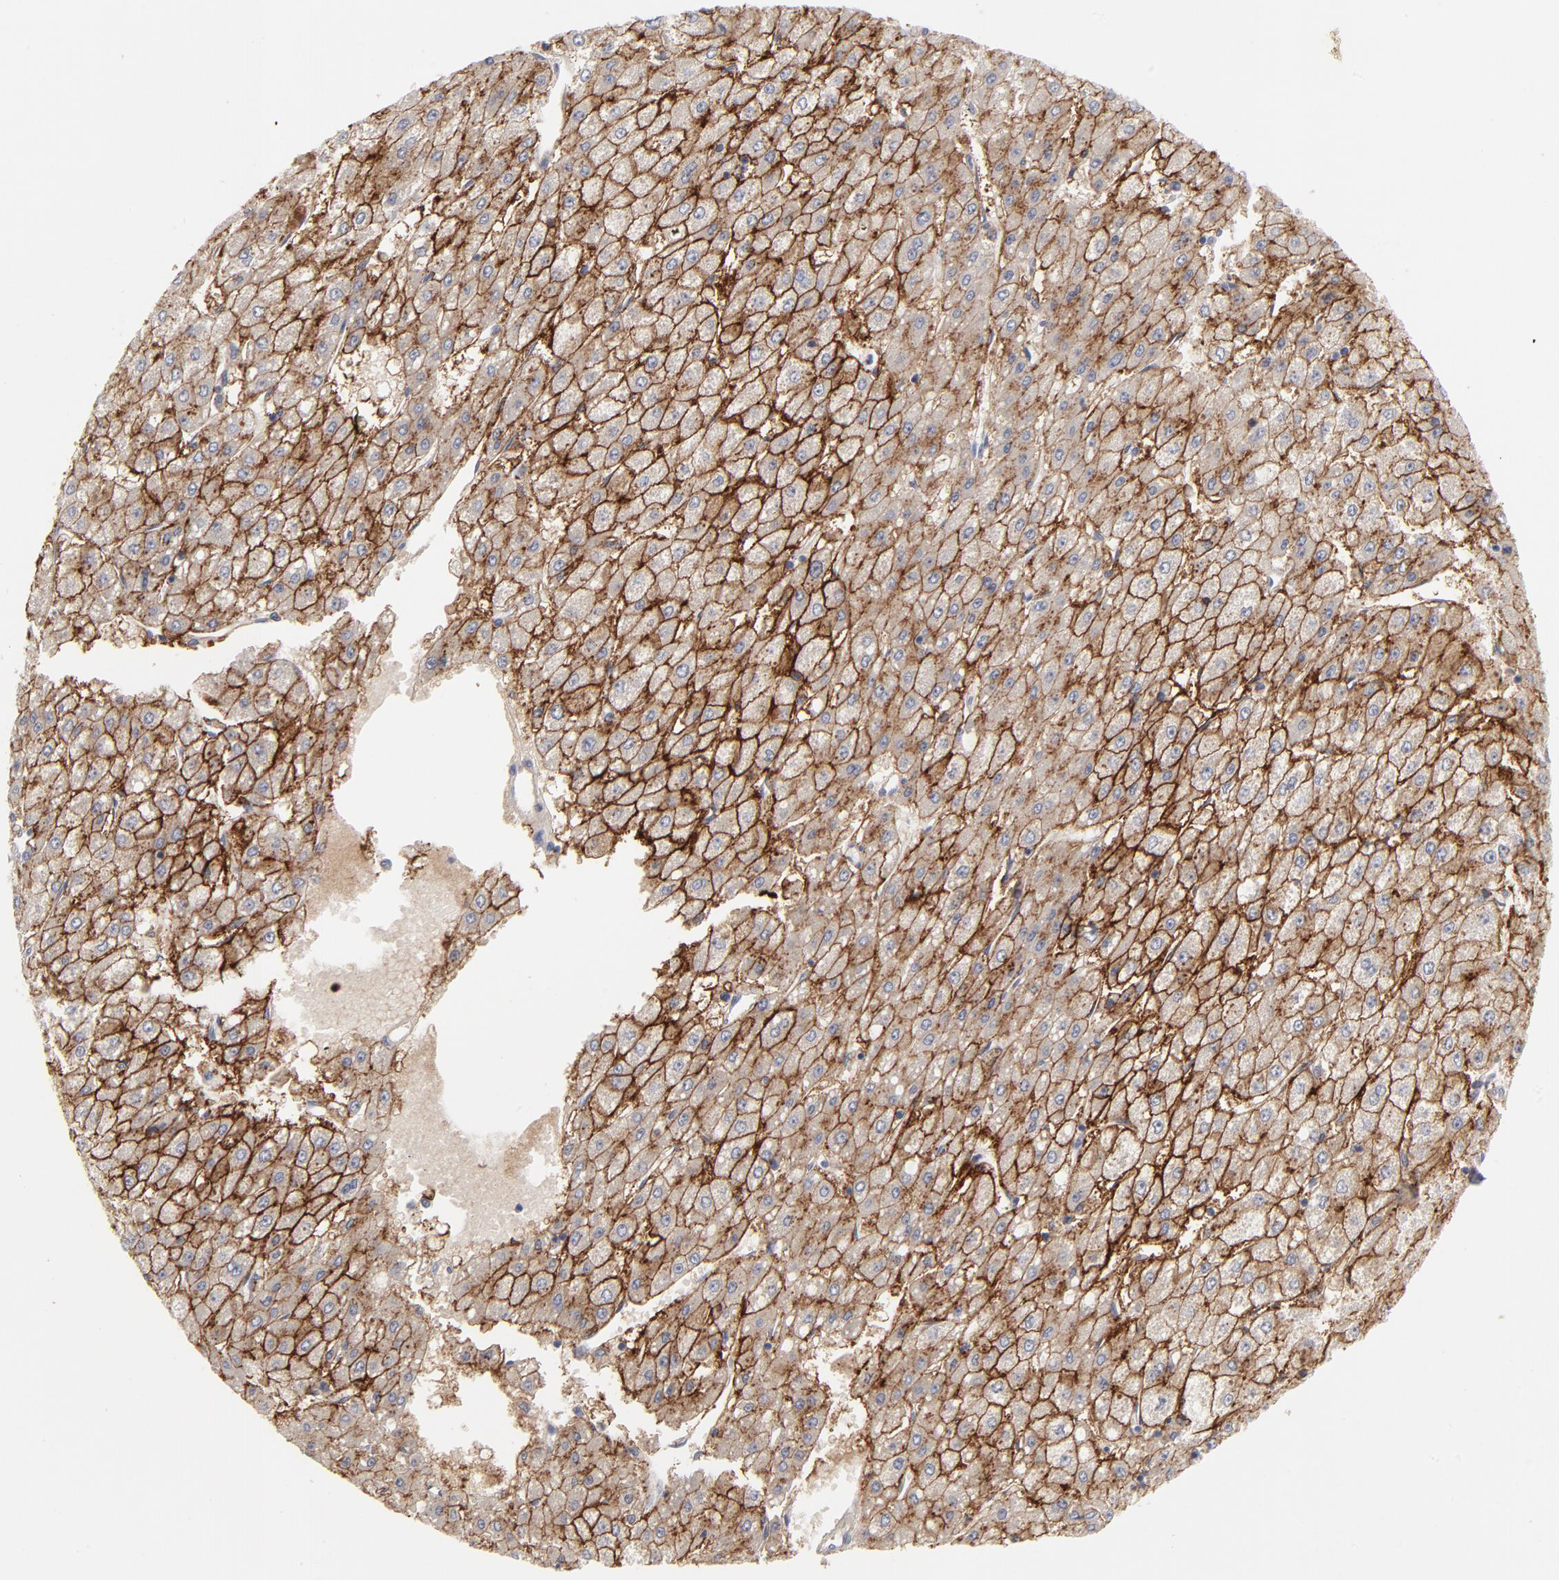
{"staining": {"intensity": "strong", "quantity": ">75%", "location": "cytoplasmic/membranous"}, "tissue": "liver cancer", "cell_type": "Tumor cells", "image_type": "cancer", "snomed": [{"axis": "morphology", "description": "Carcinoma, Hepatocellular, NOS"}, {"axis": "topography", "description": "Liver"}], "caption": "A brown stain labels strong cytoplasmic/membranous staining of a protein in hepatocellular carcinoma (liver) tumor cells.", "gene": "CCR3", "patient": {"sex": "female", "age": 52}}